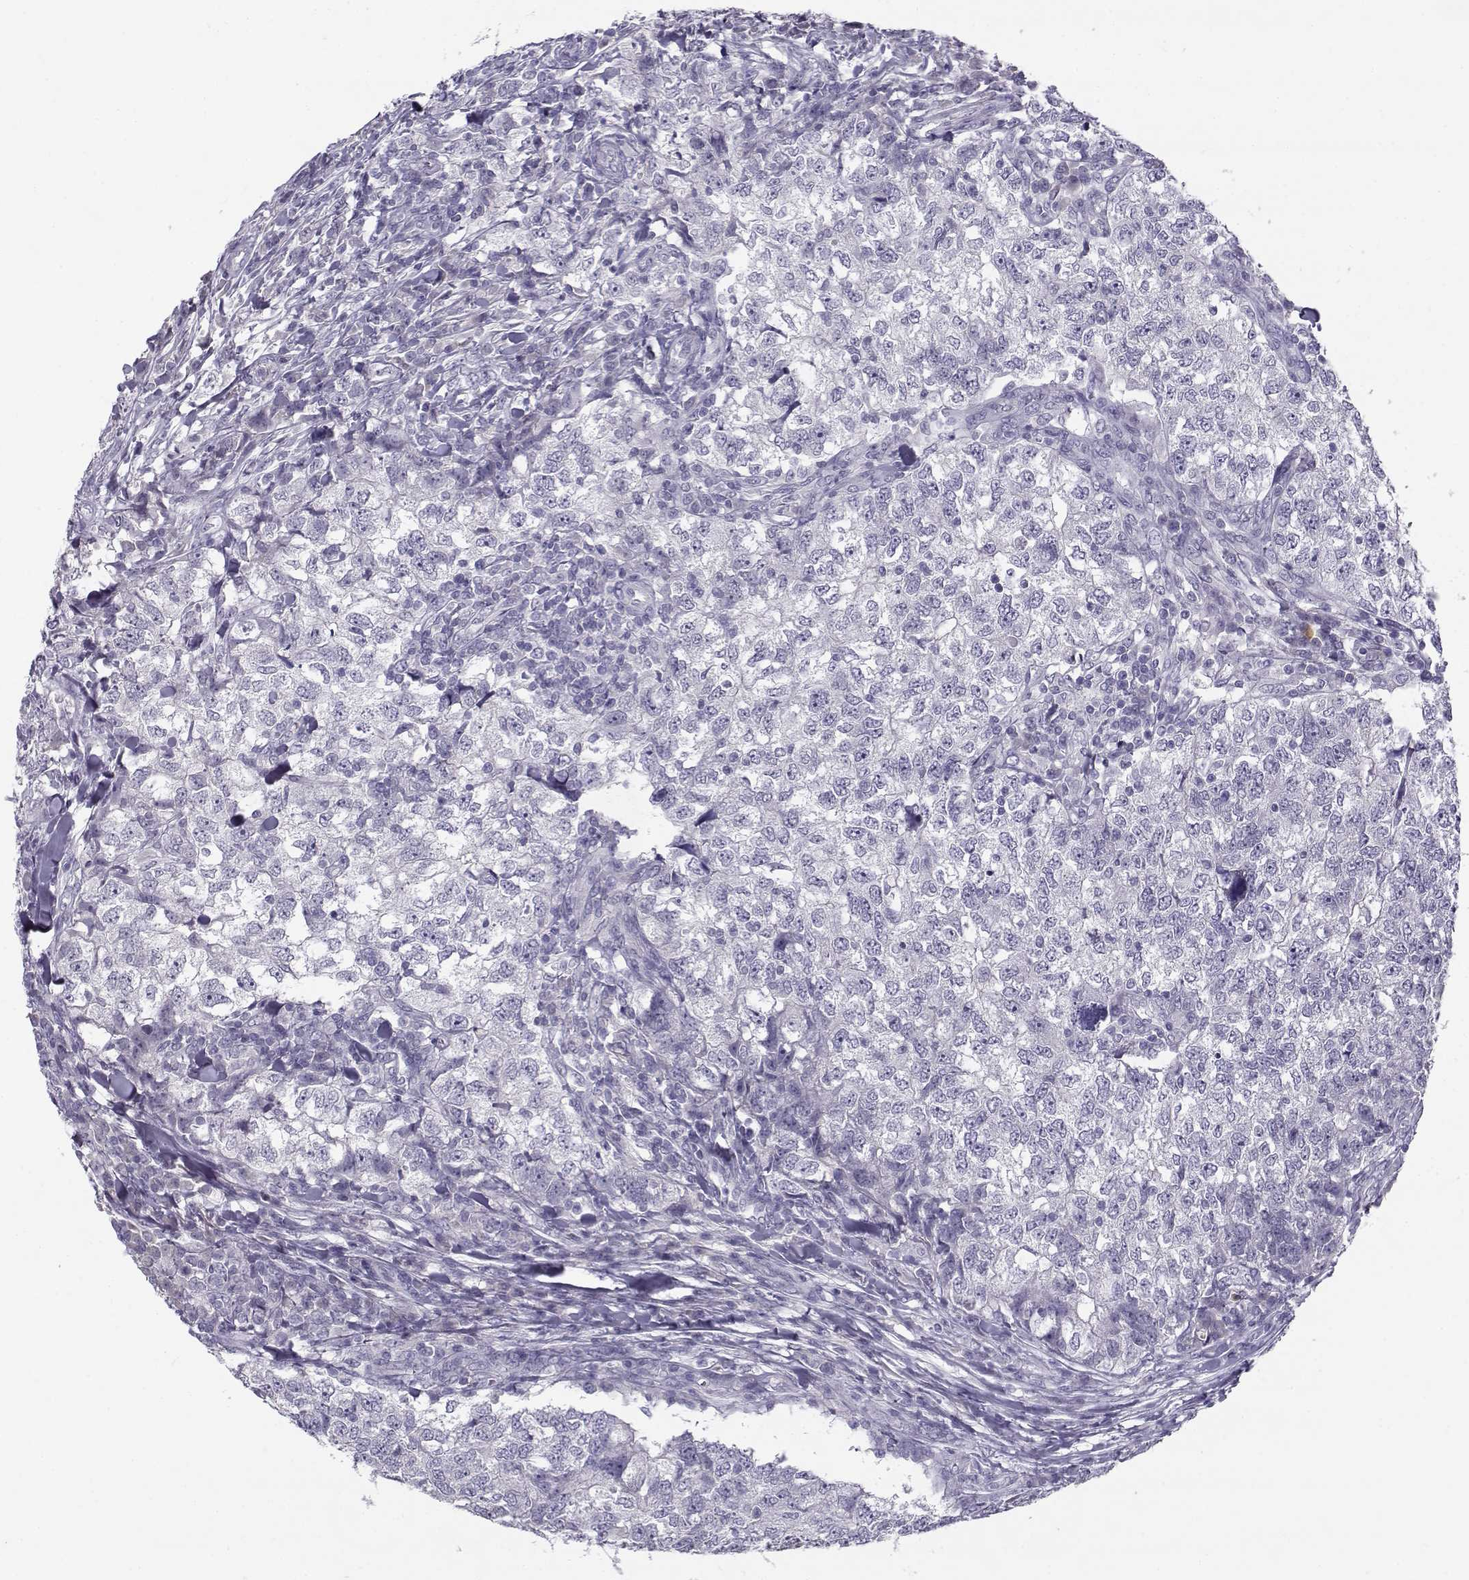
{"staining": {"intensity": "negative", "quantity": "none", "location": "none"}, "tissue": "breast cancer", "cell_type": "Tumor cells", "image_type": "cancer", "snomed": [{"axis": "morphology", "description": "Duct carcinoma"}, {"axis": "topography", "description": "Breast"}], "caption": "High power microscopy image of an immunohistochemistry (IHC) micrograph of invasive ductal carcinoma (breast), revealing no significant expression in tumor cells.", "gene": "CFAP77", "patient": {"sex": "female", "age": 30}}